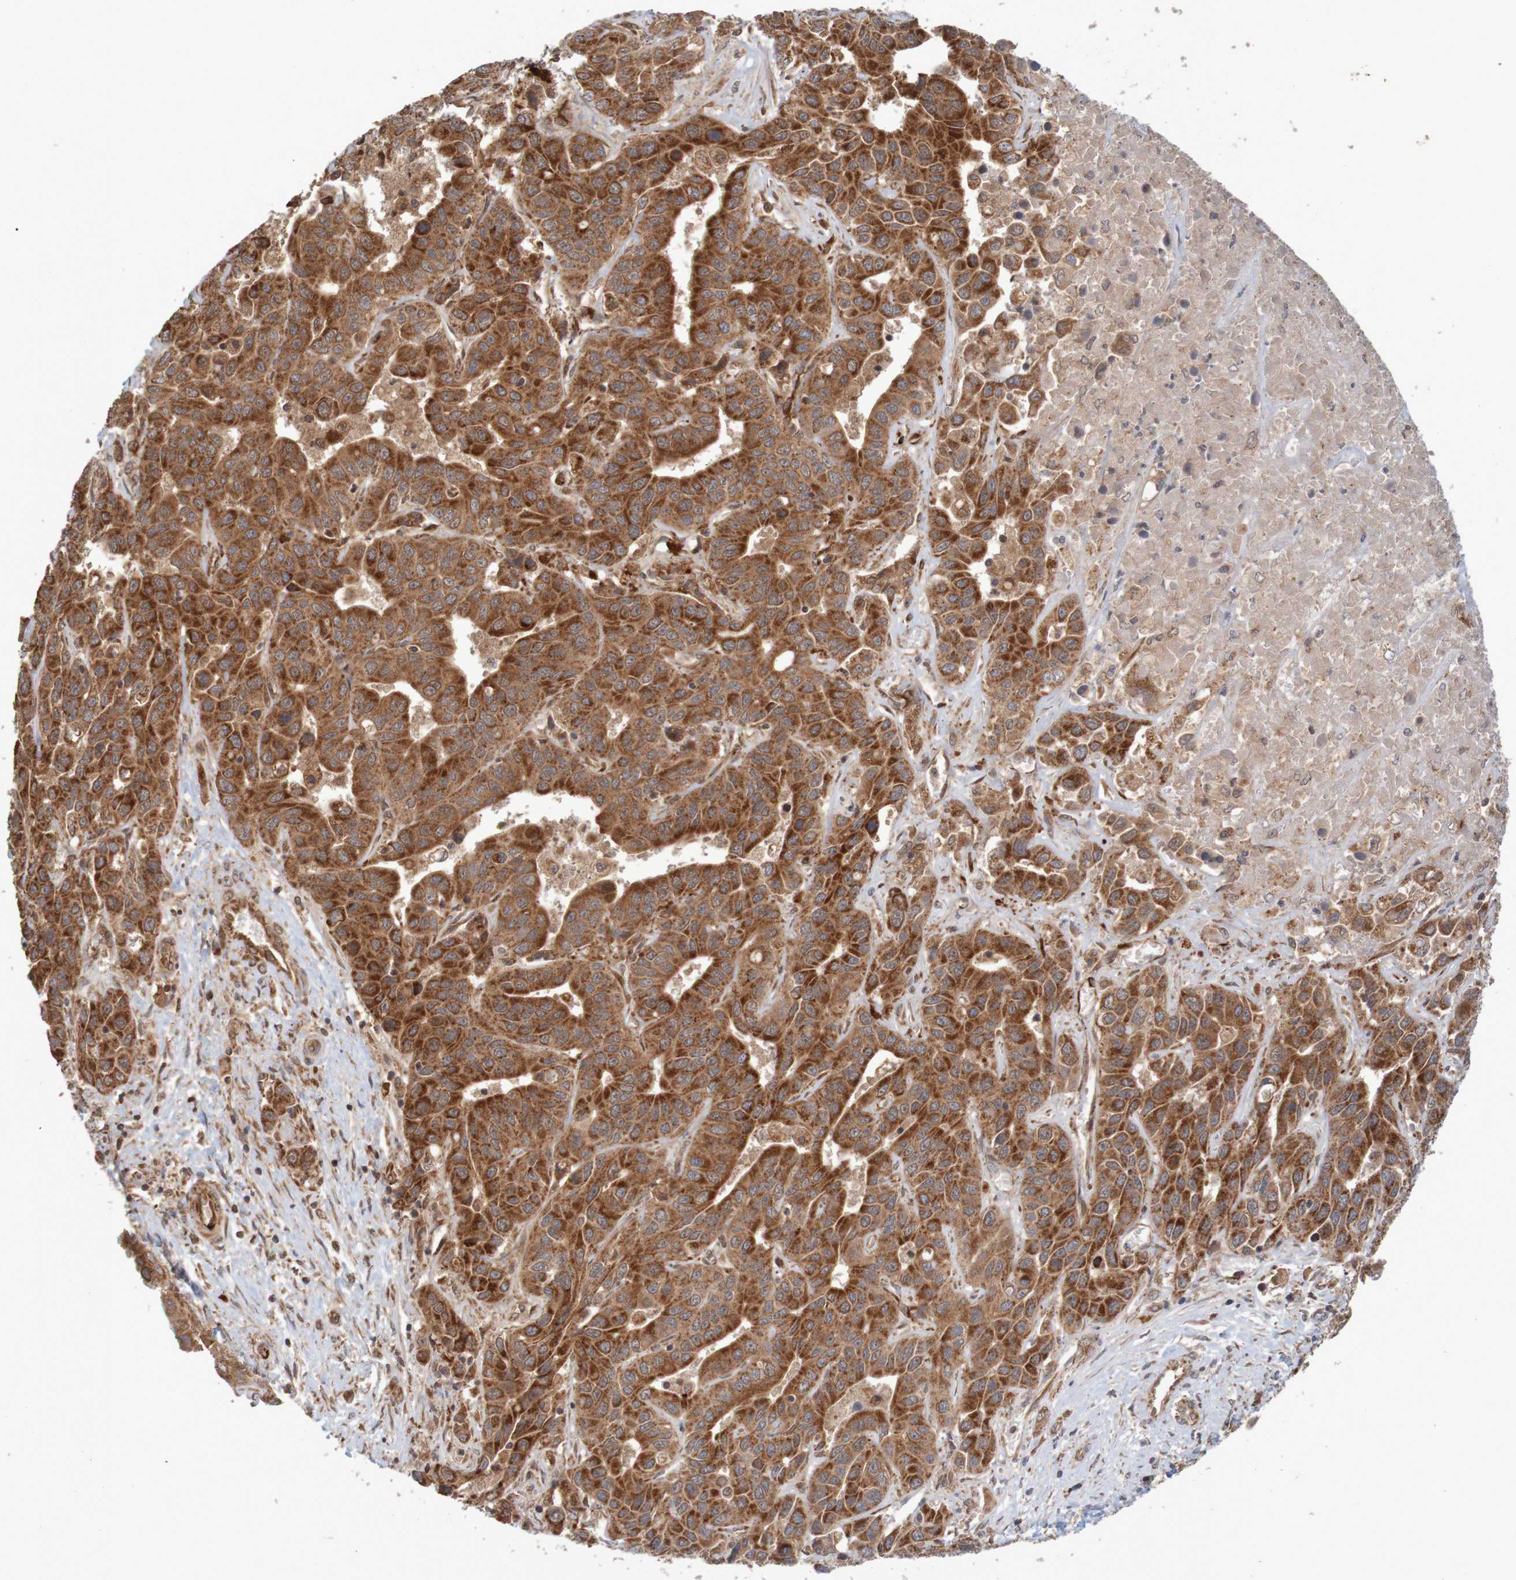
{"staining": {"intensity": "strong", "quantity": ">75%", "location": "cytoplasmic/membranous"}, "tissue": "liver cancer", "cell_type": "Tumor cells", "image_type": "cancer", "snomed": [{"axis": "morphology", "description": "Cholangiocarcinoma"}, {"axis": "topography", "description": "Liver"}], "caption": "Protein analysis of liver cancer tissue reveals strong cytoplasmic/membranous positivity in approximately >75% of tumor cells.", "gene": "MRPL52", "patient": {"sex": "female", "age": 52}}